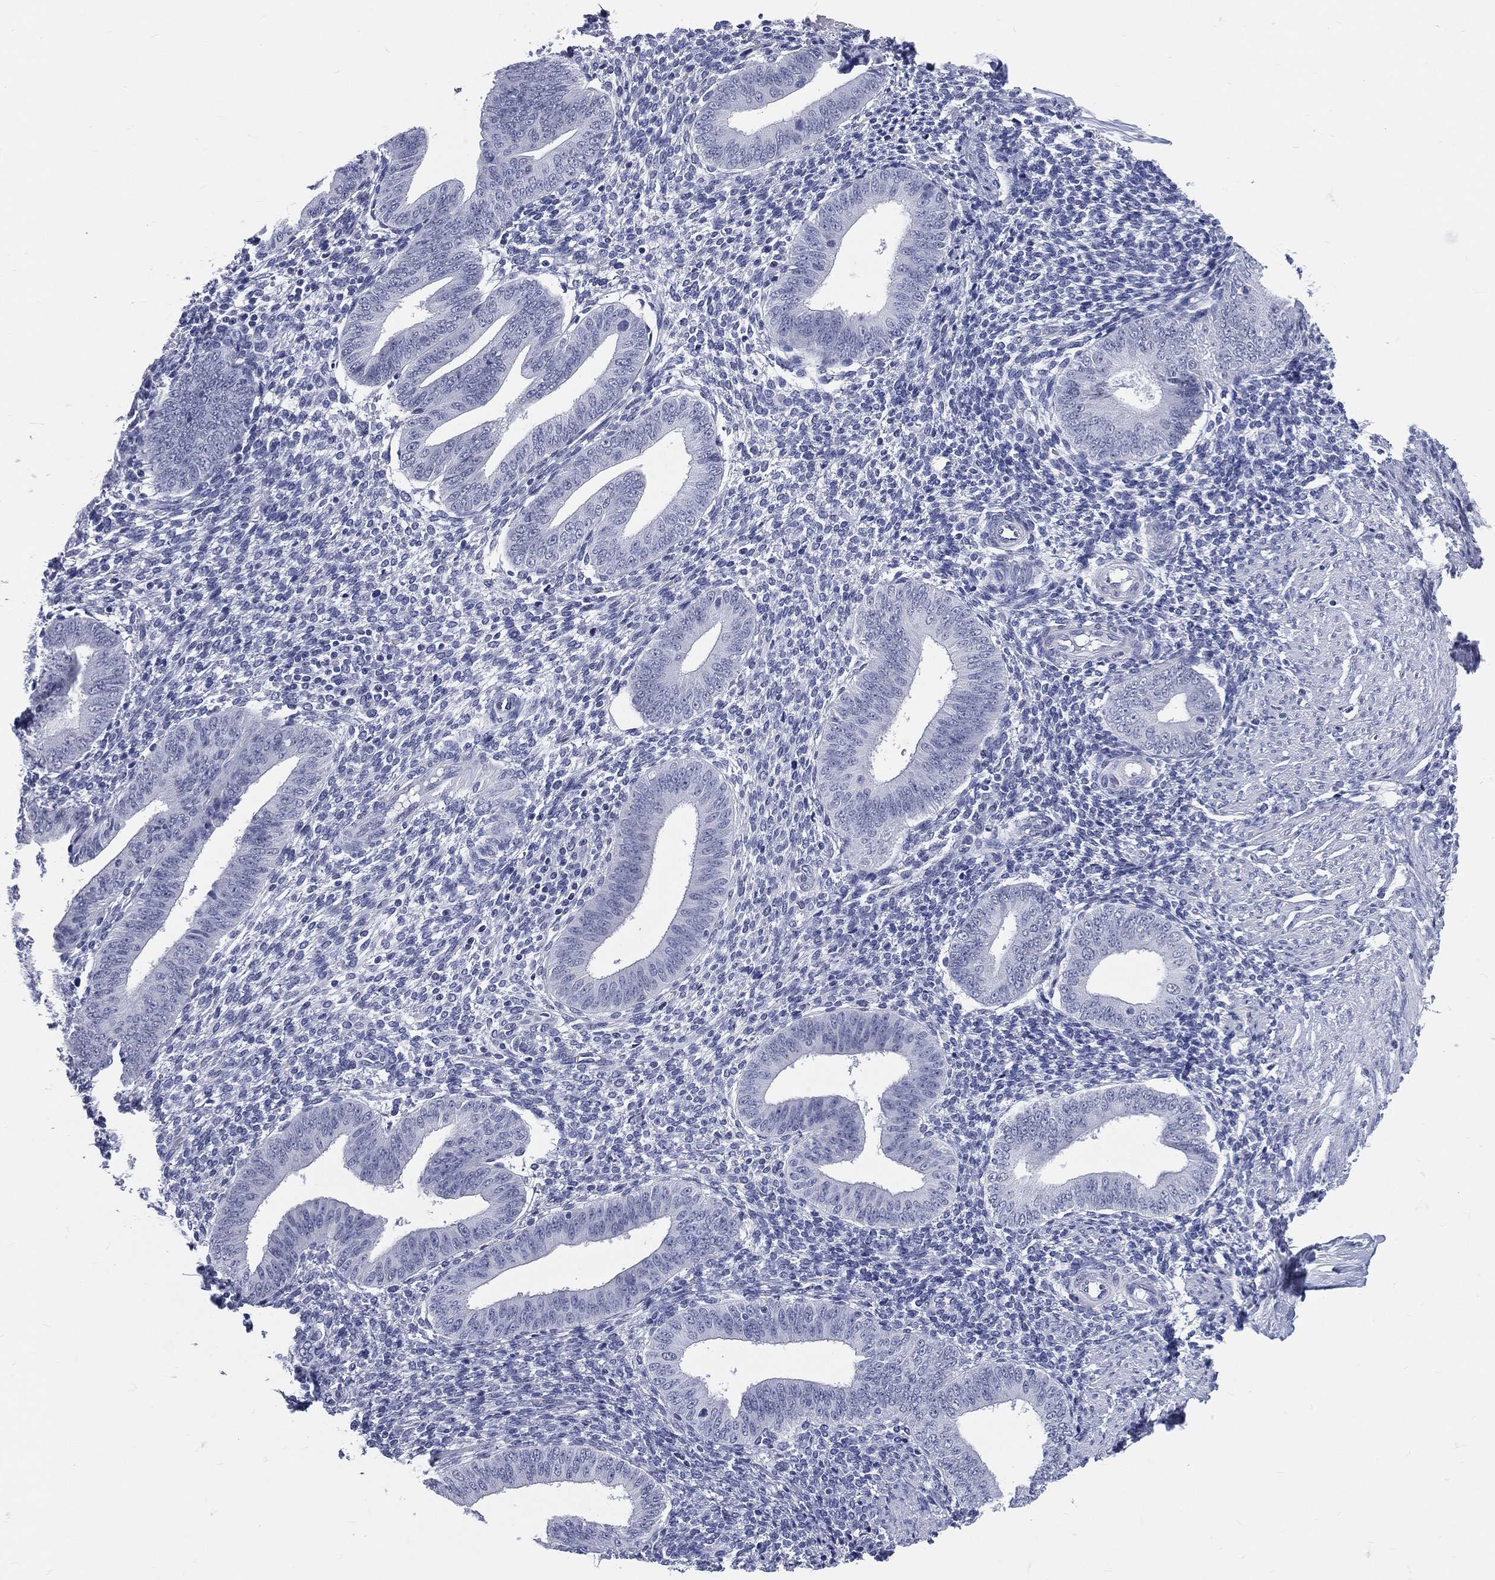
{"staining": {"intensity": "negative", "quantity": "none", "location": "none"}, "tissue": "endometrium", "cell_type": "Cells in endometrial stroma", "image_type": "normal", "snomed": [{"axis": "morphology", "description": "Normal tissue, NOS"}, {"axis": "topography", "description": "Endometrium"}], "caption": "The image shows no significant staining in cells in endometrial stroma of endometrium.", "gene": "MLLT10", "patient": {"sex": "female", "age": 39}}